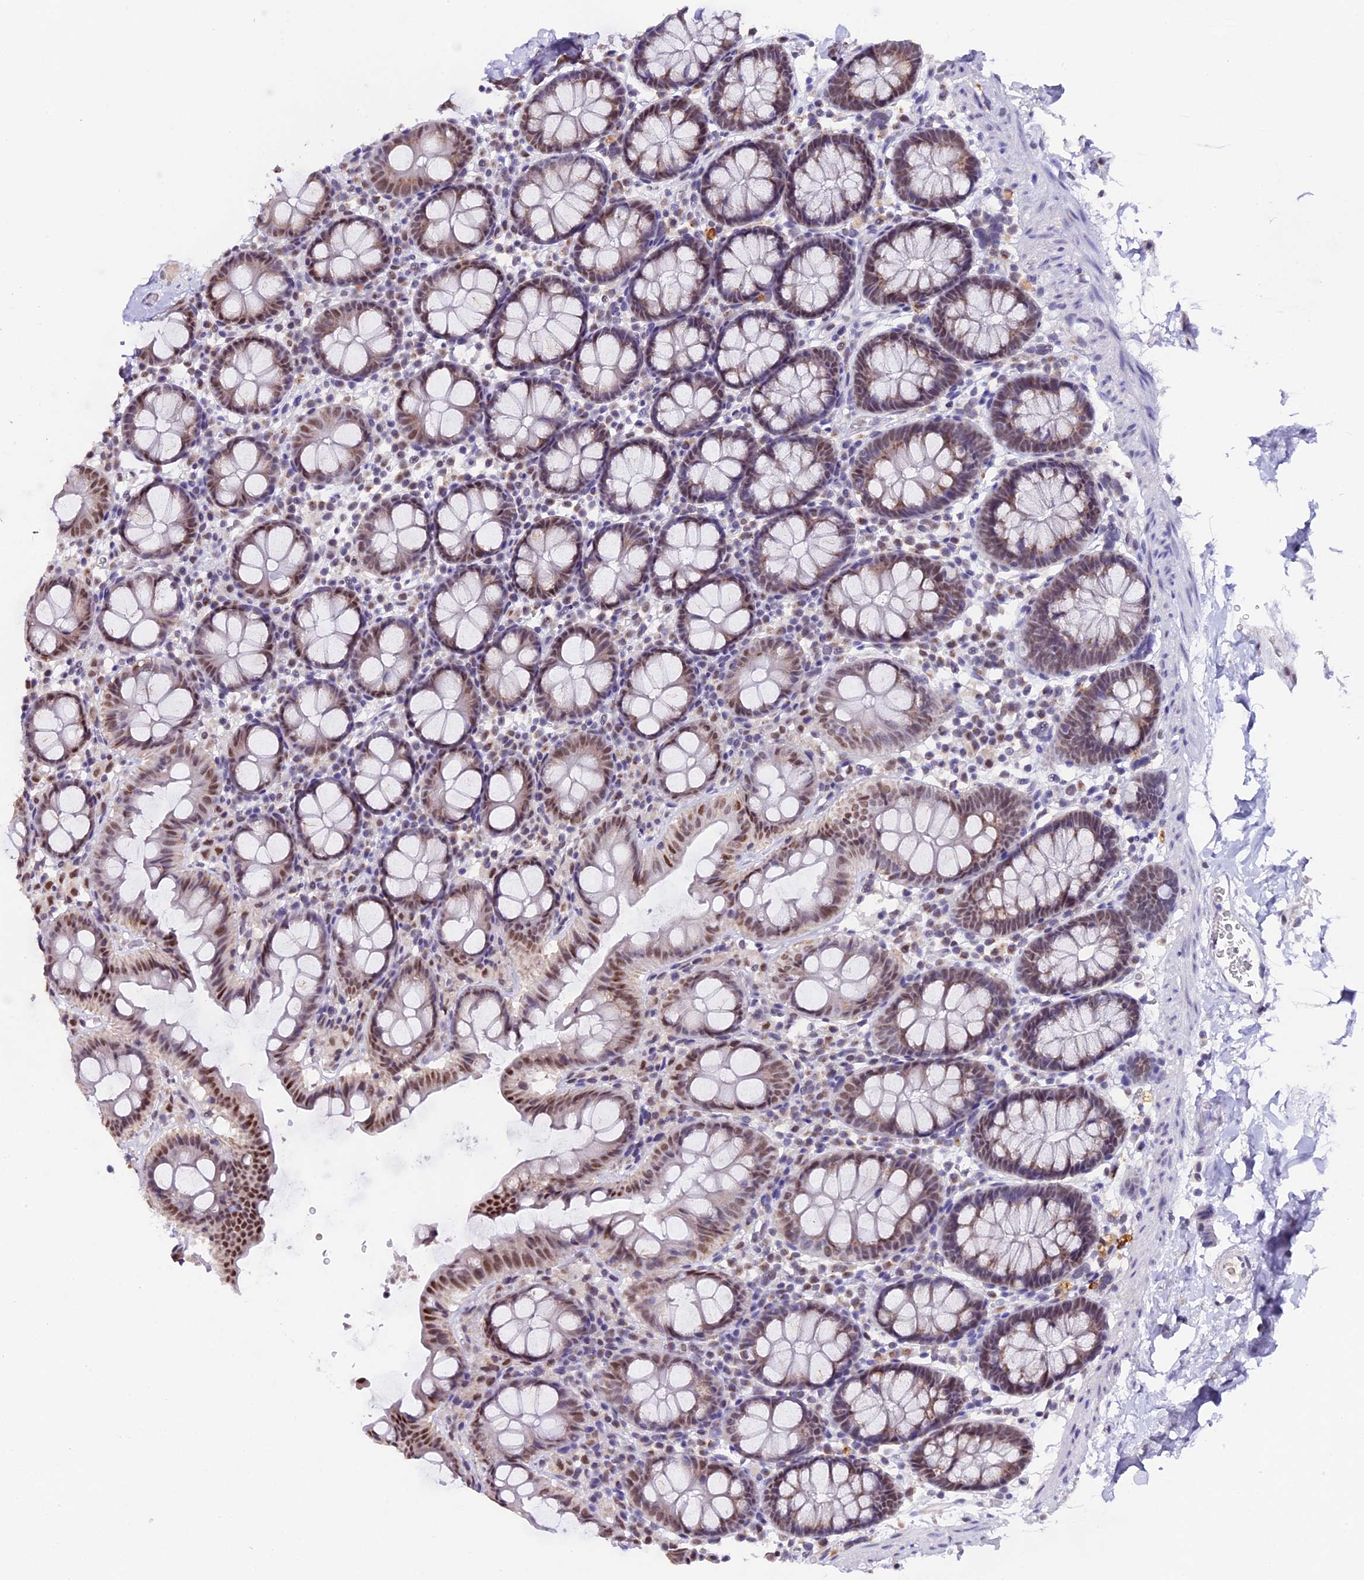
{"staining": {"intensity": "moderate", "quantity": ">75%", "location": "nuclear"}, "tissue": "colon", "cell_type": "Endothelial cells", "image_type": "normal", "snomed": [{"axis": "morphology", "description": "Normal tissue, NOS"}, {"axis": "topography", "description": "Colon"}], "caption": "IHC histopathology image of benign human colon stained for a protein (brown), which reveals medium levels of moderate nuclear positivity in approximately >75% of endothelial cells.", "gene": "NCBP1", "patient": {"sex": "male", "age": 75}}